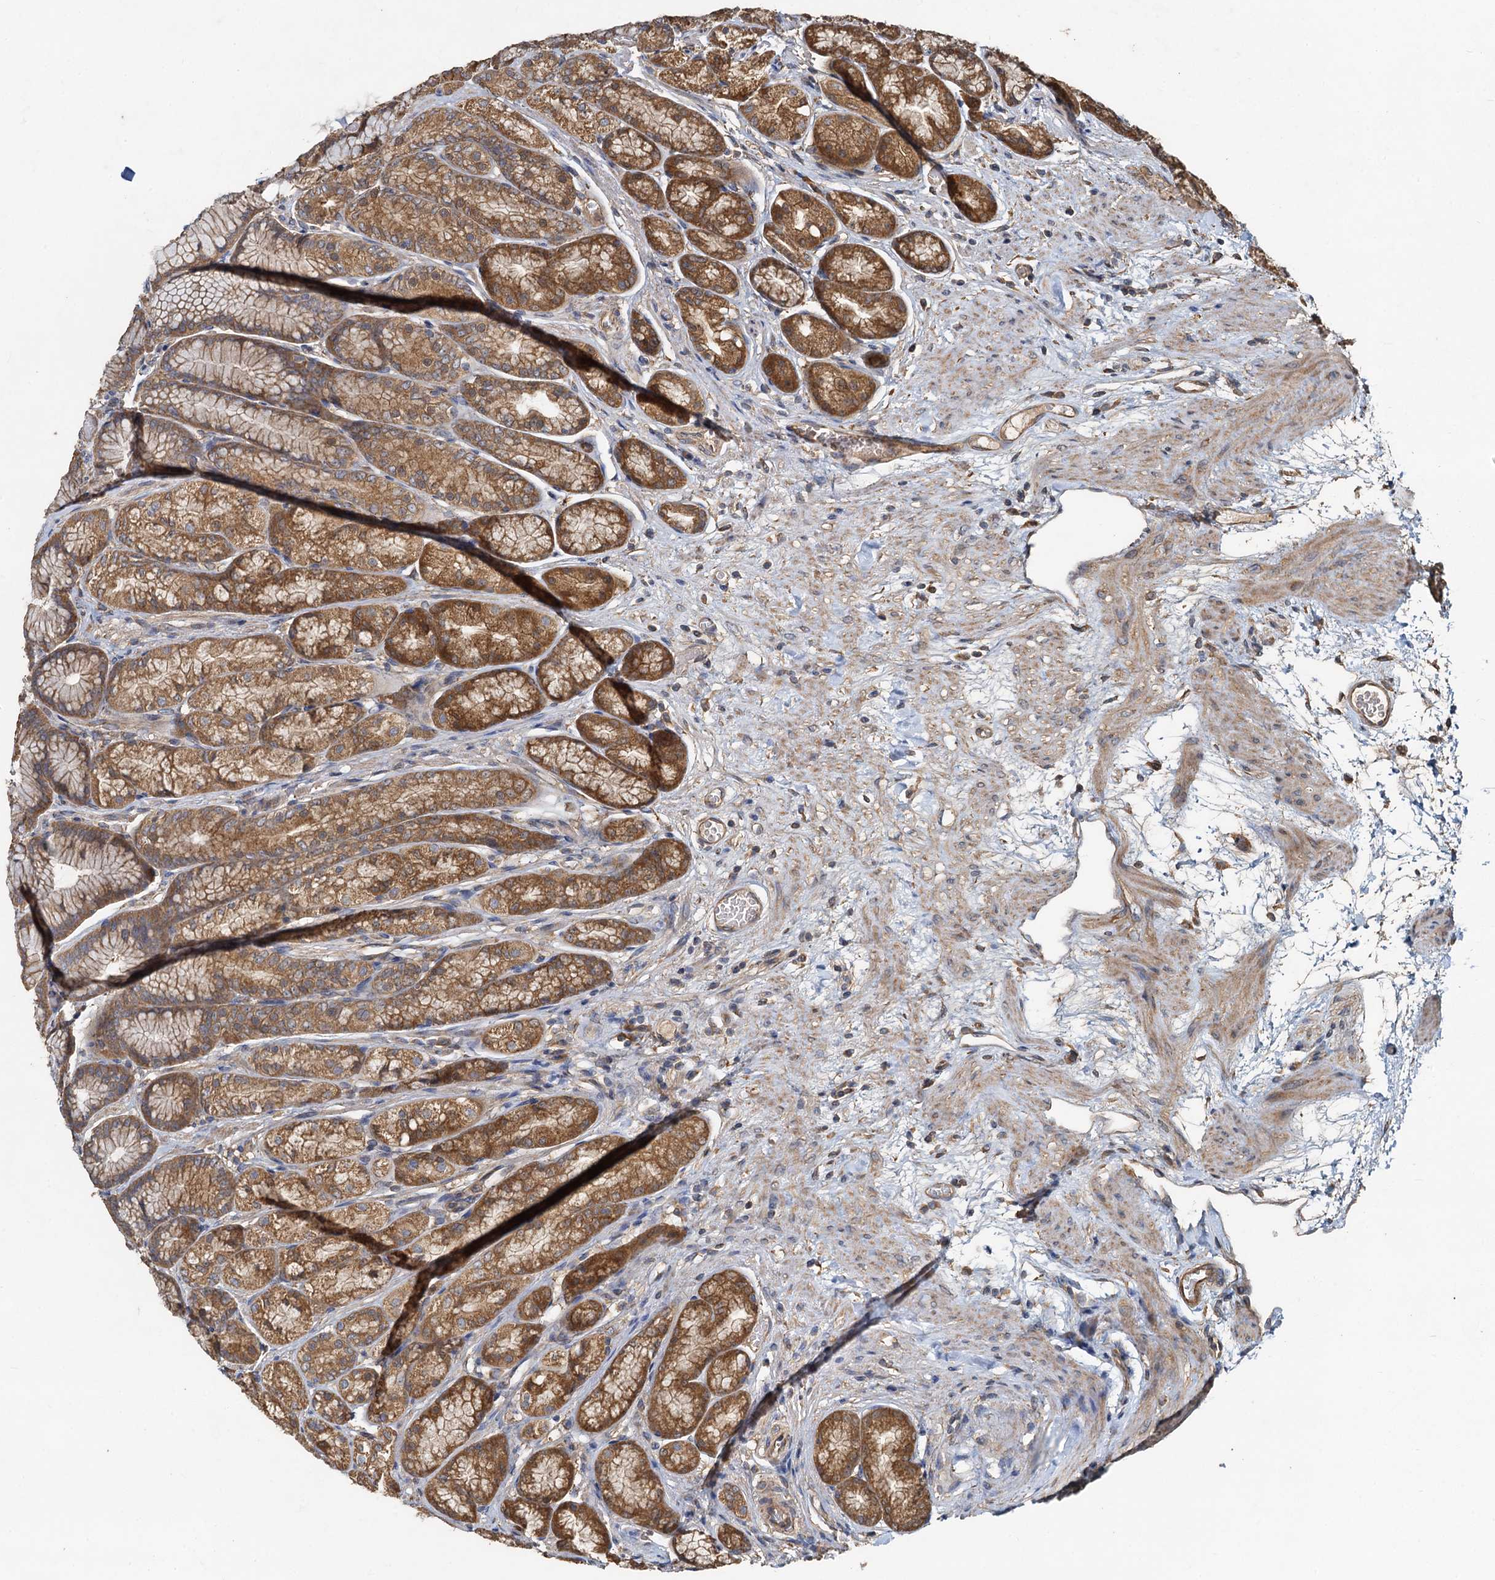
{"staining": {"intensity": "moderate", "quantity": ">75%", "location": "cytoplasmic/membranous"}, "tissue": "stomach", "cell_type": "Glandular cells", "image_type": "normal", "snomed": [{"axis": "morphology", "description": "Normal tissue, NOS"}, {"axis": "morphology", "description": "Adenocarcinoma, NOS"}, {"axis": "morphology", "description": "Adenocarcinoma, High grade"}, {"axis": "topography", "description": "Stomach, upper"}, {"axis": "topography", "description": "Stomach"}], "caption": "An immunohistochemistry (IHC) photomicrograph of unremarkable tissue is shown. Protein staining in brown shows moderate cytoplasmic/membranous positivity in stomach within glandular cells. The protein is shown in brown color, while the nuclei are stained blue.", "gene": "HYI", "patient": {"sex": "female", "age": 65}}